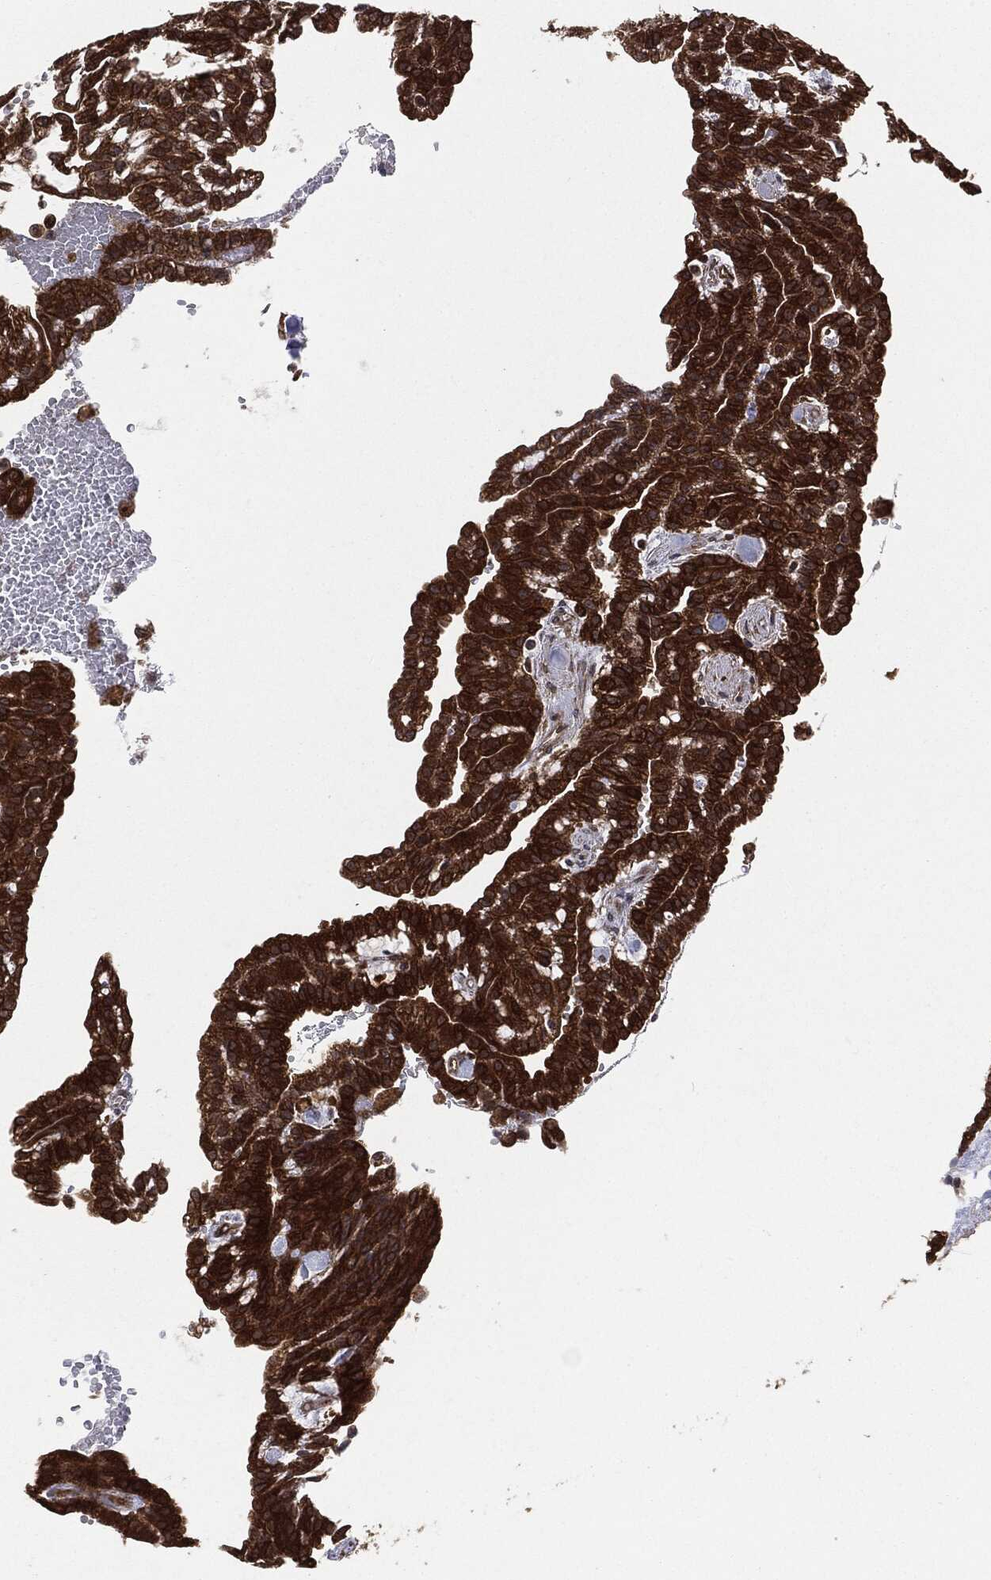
{"staining": {"intensity": "strong", "quantity": ">75%", "location": "cytoplasmic/membranous"}, "tissue": "renal cancer", "cell_type": "Tumor cells", "image_type": "cancer", "snomed": [{"axis": "morphology", "description": "Adenocarcinoma, NOS"}, {"axis": "topography", "description": "Kidney"}], "caption": "Protein expression analysis of human renal adenocarcinoma reveals strong cytoplasmic/membranous expression in approximately >75% of tumor cells. (DAB (3,3'-diaminobenzidine) IHC, brown staining for protein, blue staining for nuclei).", "gene": "NME1", "patient": {"sex": "male", "age": 63}}